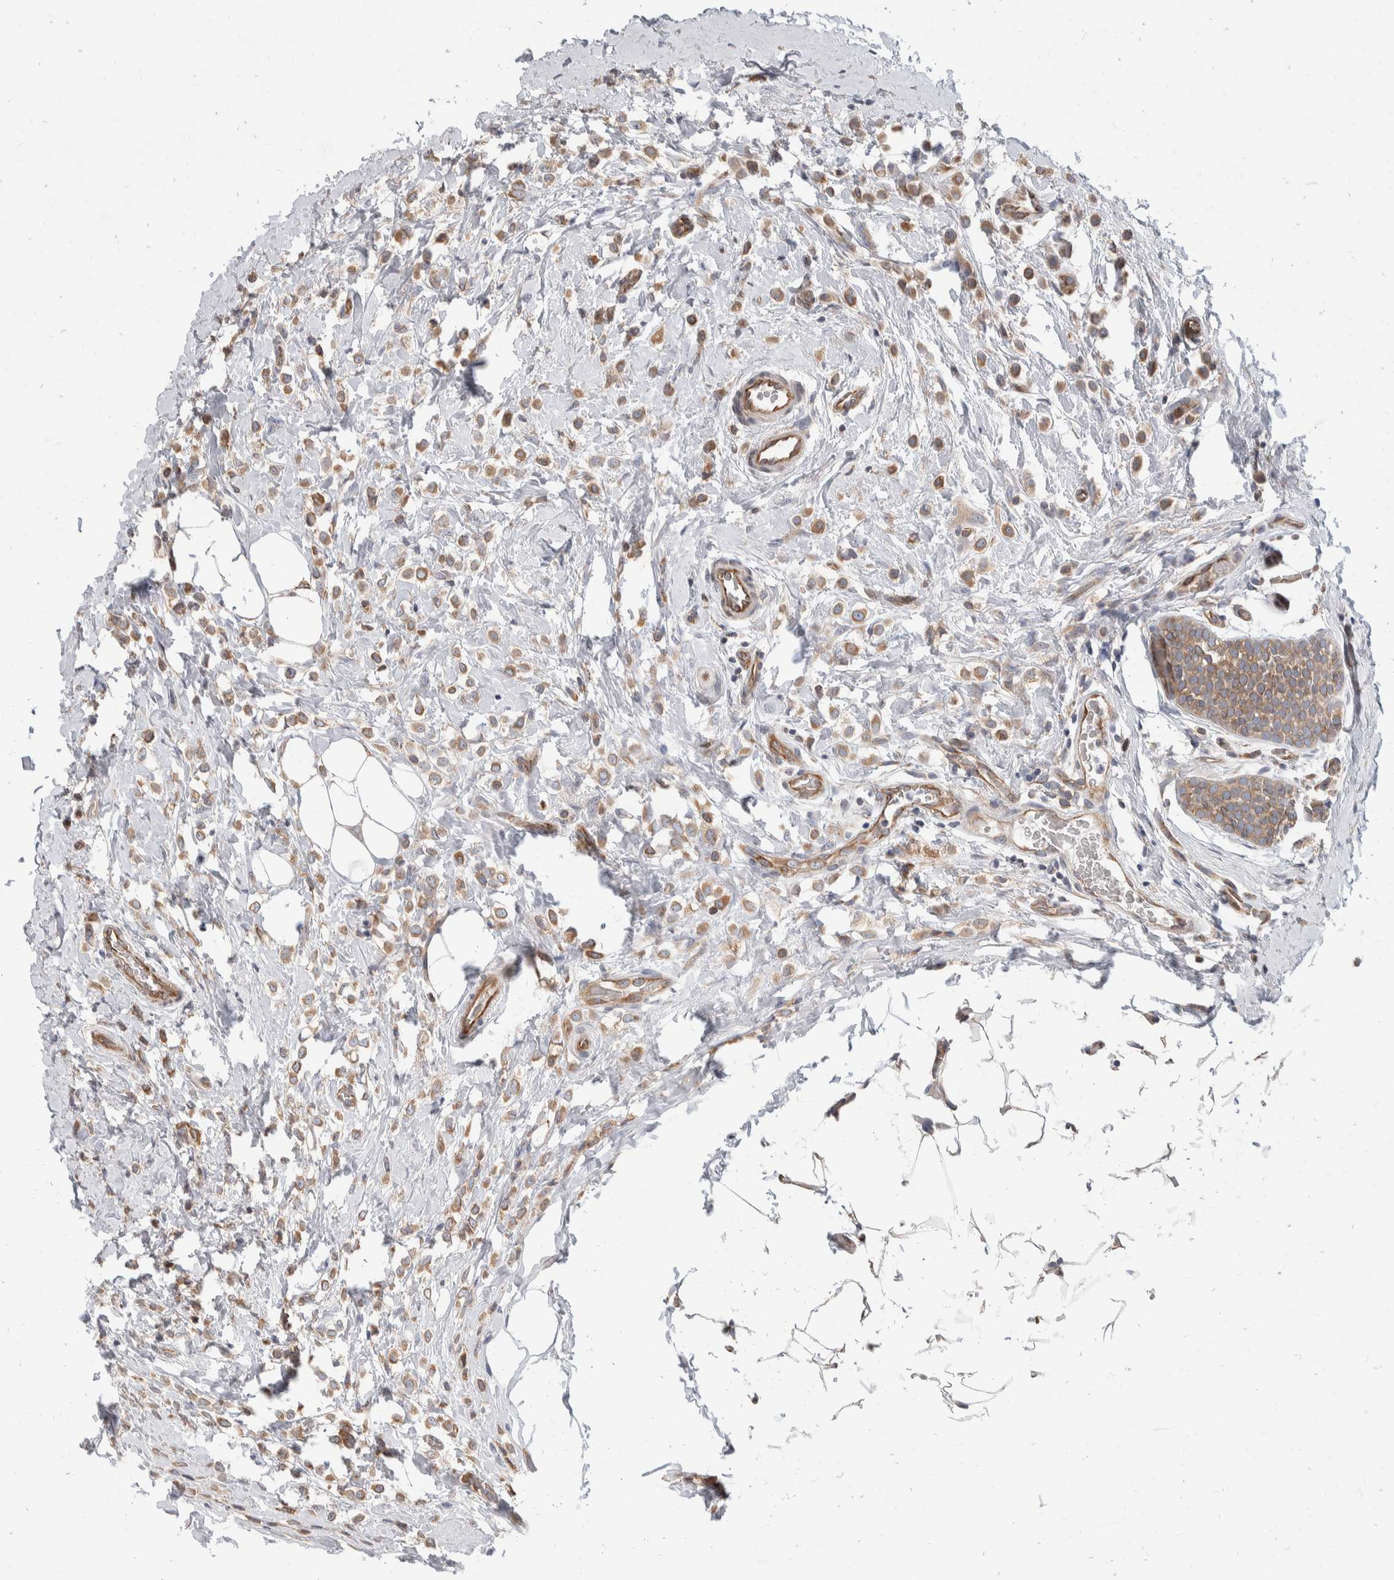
{"staining": {"intensity": "moderate", "quantity": ">75%", "location": "cytoplasmic/membranous"}, "tissue": "breast cancer", "cell_type": "Tumor cells", "image_type": "cancer", "snomed": [{"axis": "morphology", "description": "Lobular carcinoma"}, {"axis": "topography", "description": "Breast"}], "caption": "Protein staining of breast cancer tissue exhibits moderate cytoplasmic/membranous positivity in about >75% of tumor cells. Nuclei are stained in blue.", "gene": "TMEM245", "patient": {"sex": "female", "age": 50}}